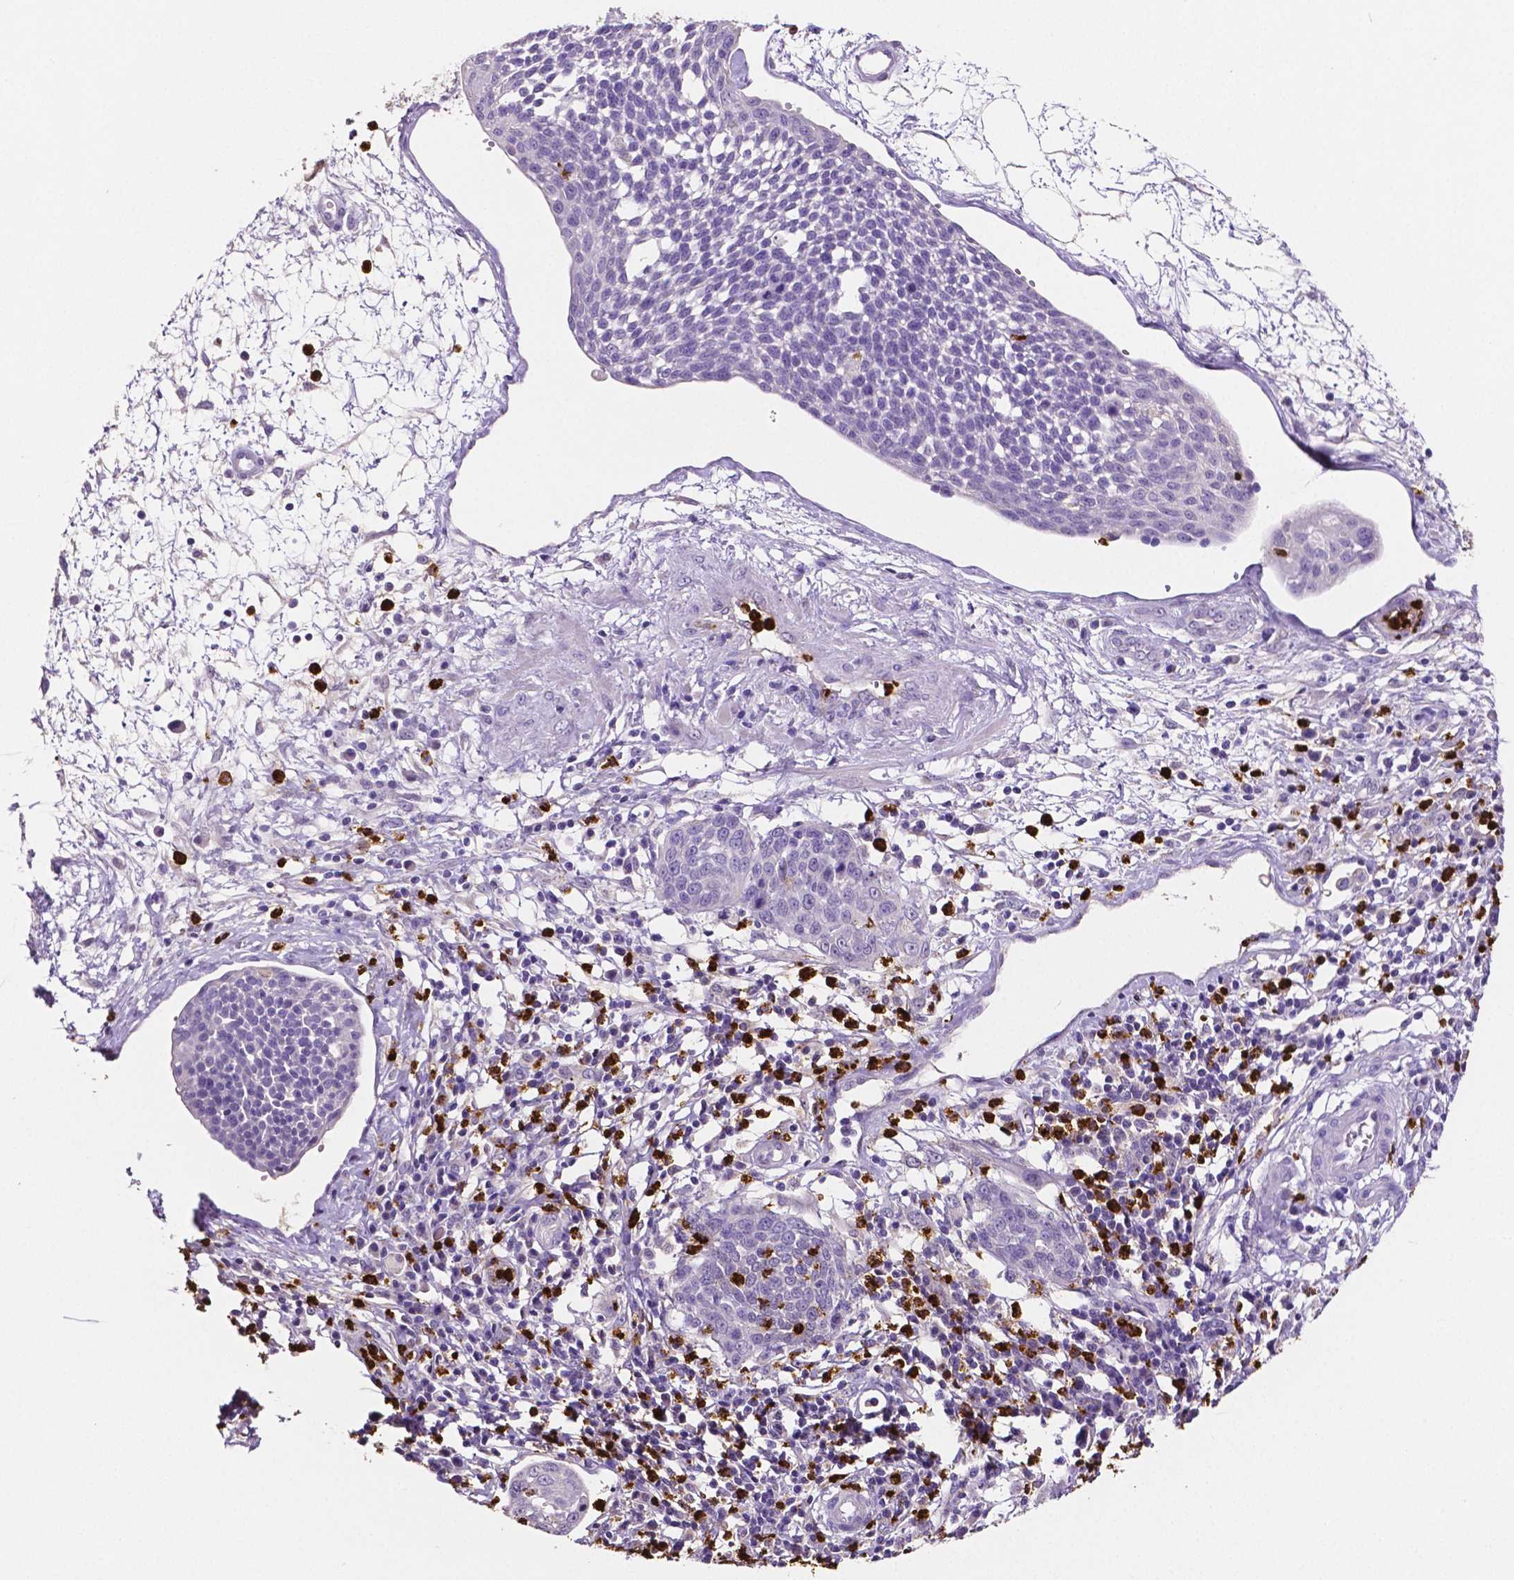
{"staining": {"intensity": "negative", "quantity": "none", "location": "none"}, "tissue": "cervical cancer", "cell_type": "Tumor cells", "image_type": "cancer", "snomed": [{"axis": "morphology", "description": "Squamous cell carcinoma, NOS"}, {"axis": "topography", "description": "Cervix"}], "caption": "Tumor cells are negative for brown protein staining in cervical squamous cell carcinoma. (DAB (3,3'-diaminobenzidine) IHC, high magnification).", "gene": "MMP9", "patient": {"sex": "female", "age": 34}}